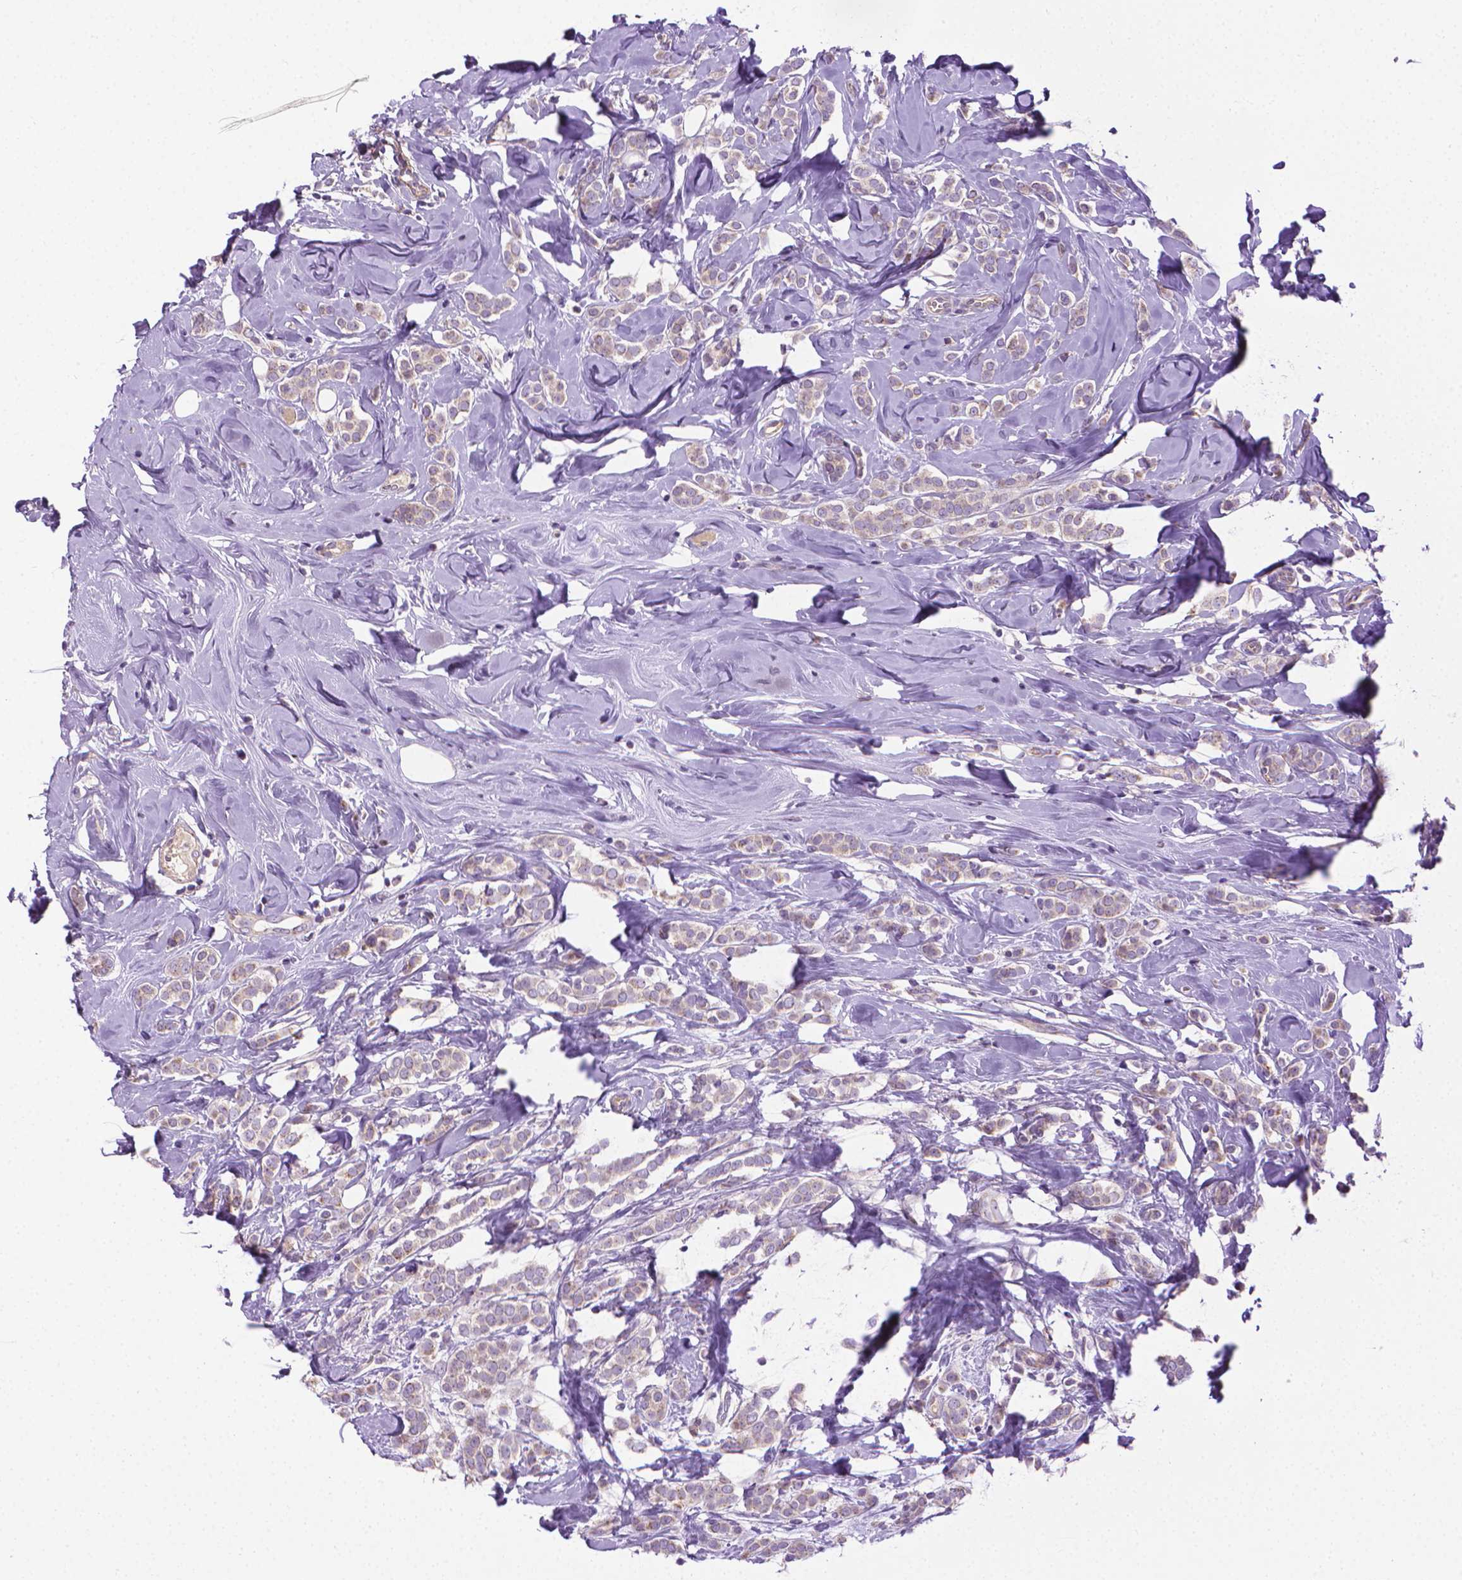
{"staining": {"intensity": "weak", "quantity": "<25%", "location": "cytoplasmic/membranous"}, "tissue": "breast cancer", "cell_type": "Tumor cells", "image_type": "cancer", "snomed": [{"axis": "morphology", "description": "Lobular carcinoma"}, {"axis": "topography", "description": "Breast"}], "caption": "This is an immunohistochemistry (IHC) histopathology image of human breast lobular carcinoma. There is no expression in tumor cells.", "gene": "SLC51B", "patient": {"sex": "female", "age": 49}}